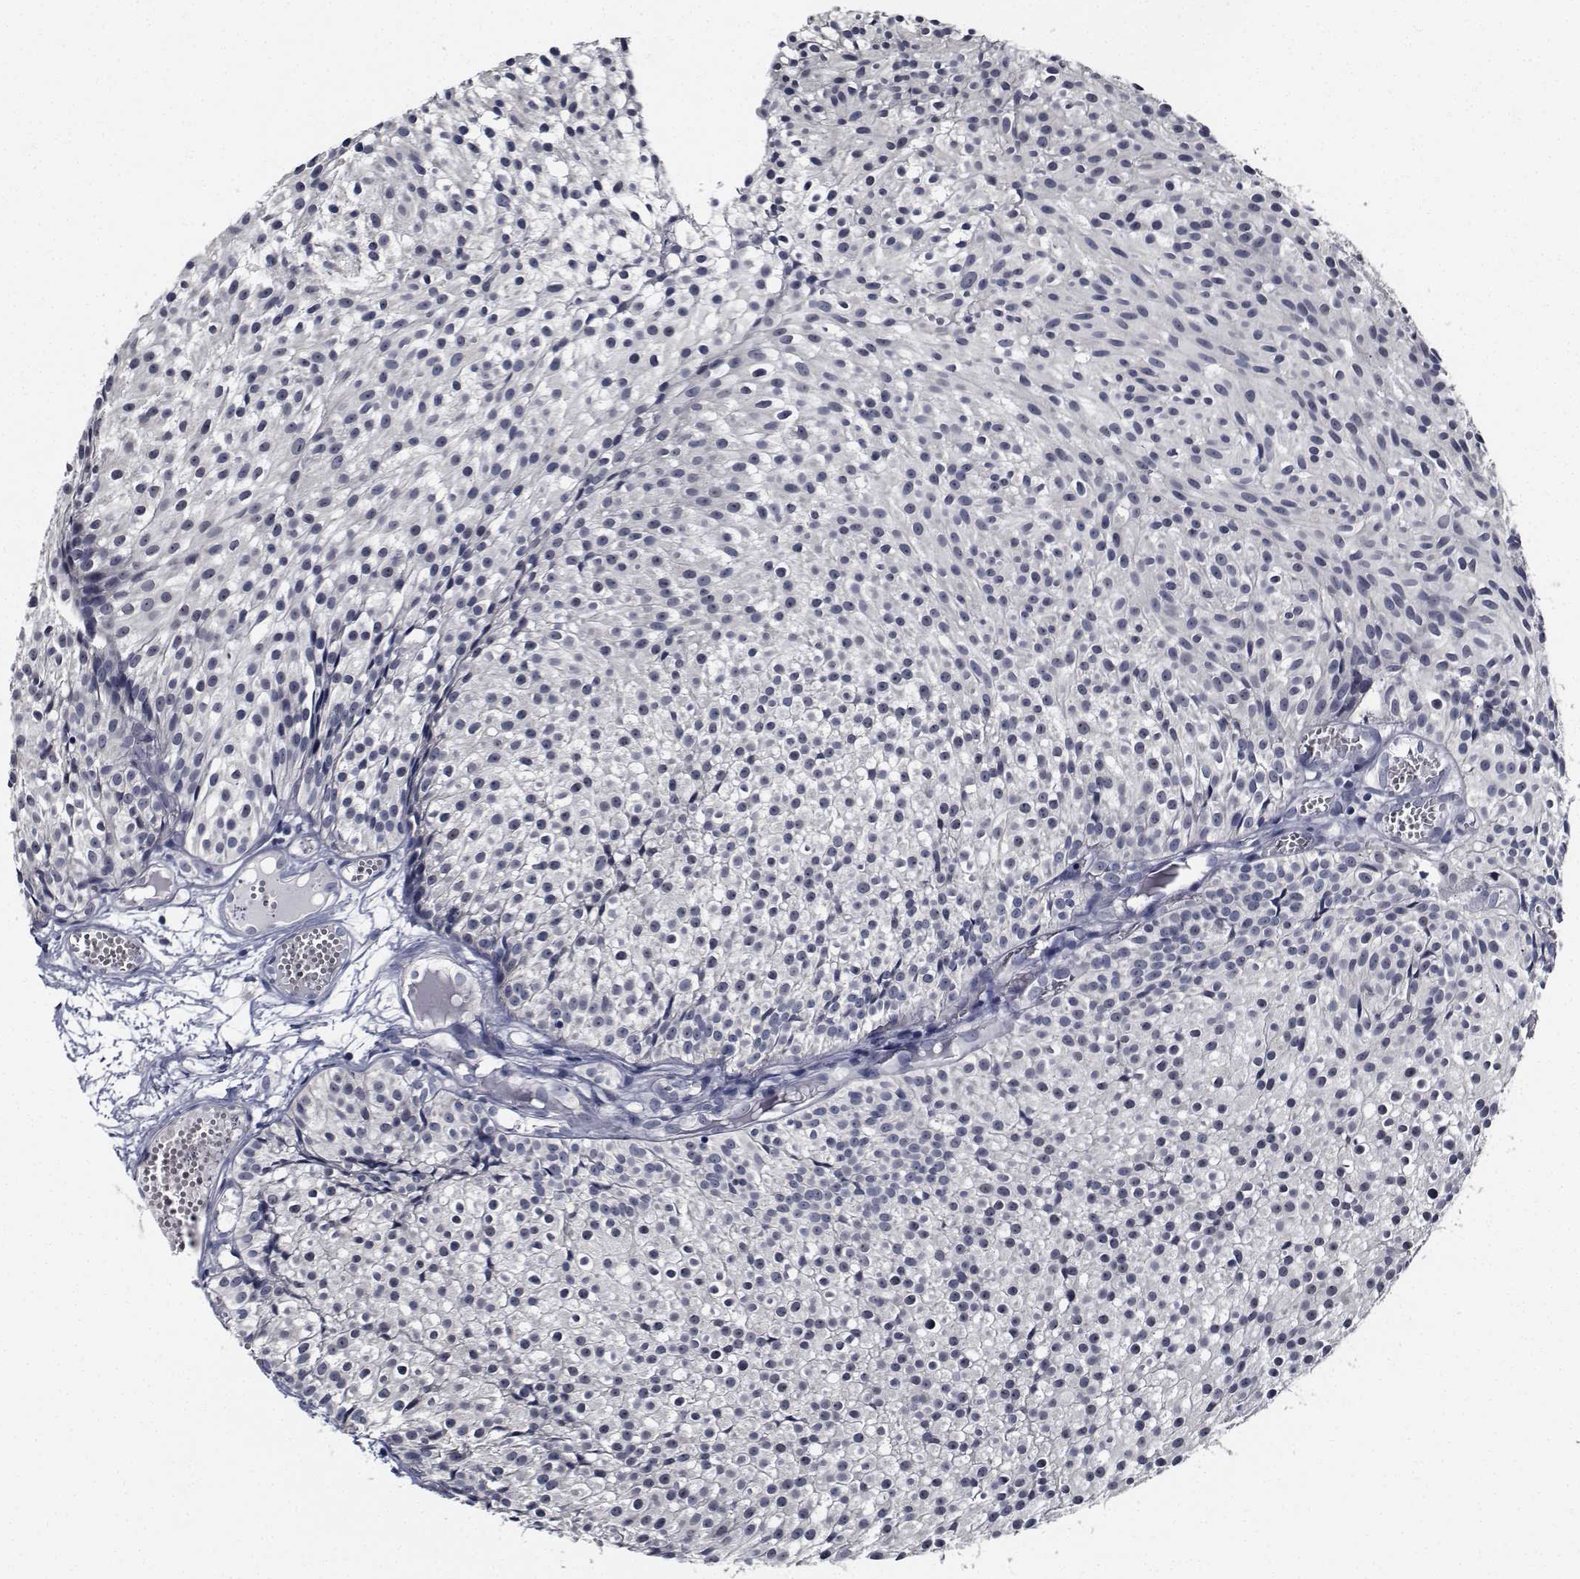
{"staining": {"intensity": "negative", "quantity": "none", "location": "none"}, "tissue": "urothelial cancer", "cell_type": "Tumor cells", "image_type": "cancer", "snomed": [{"axis": "morphology", "description": "Urothelial carcinoma, Low grade"}, {"axis": "topography", "description": "Urinary bladder"}], "caption": "DAB (3,3'-diaminobenzidine) immunohistochemical staining of low-grade urothelial carcinoma exhibits no significant staining in tumor cells. Nuclei are stained in blue.", "gene": "NVL", "patient": {"sex": "male", "age": 63}}